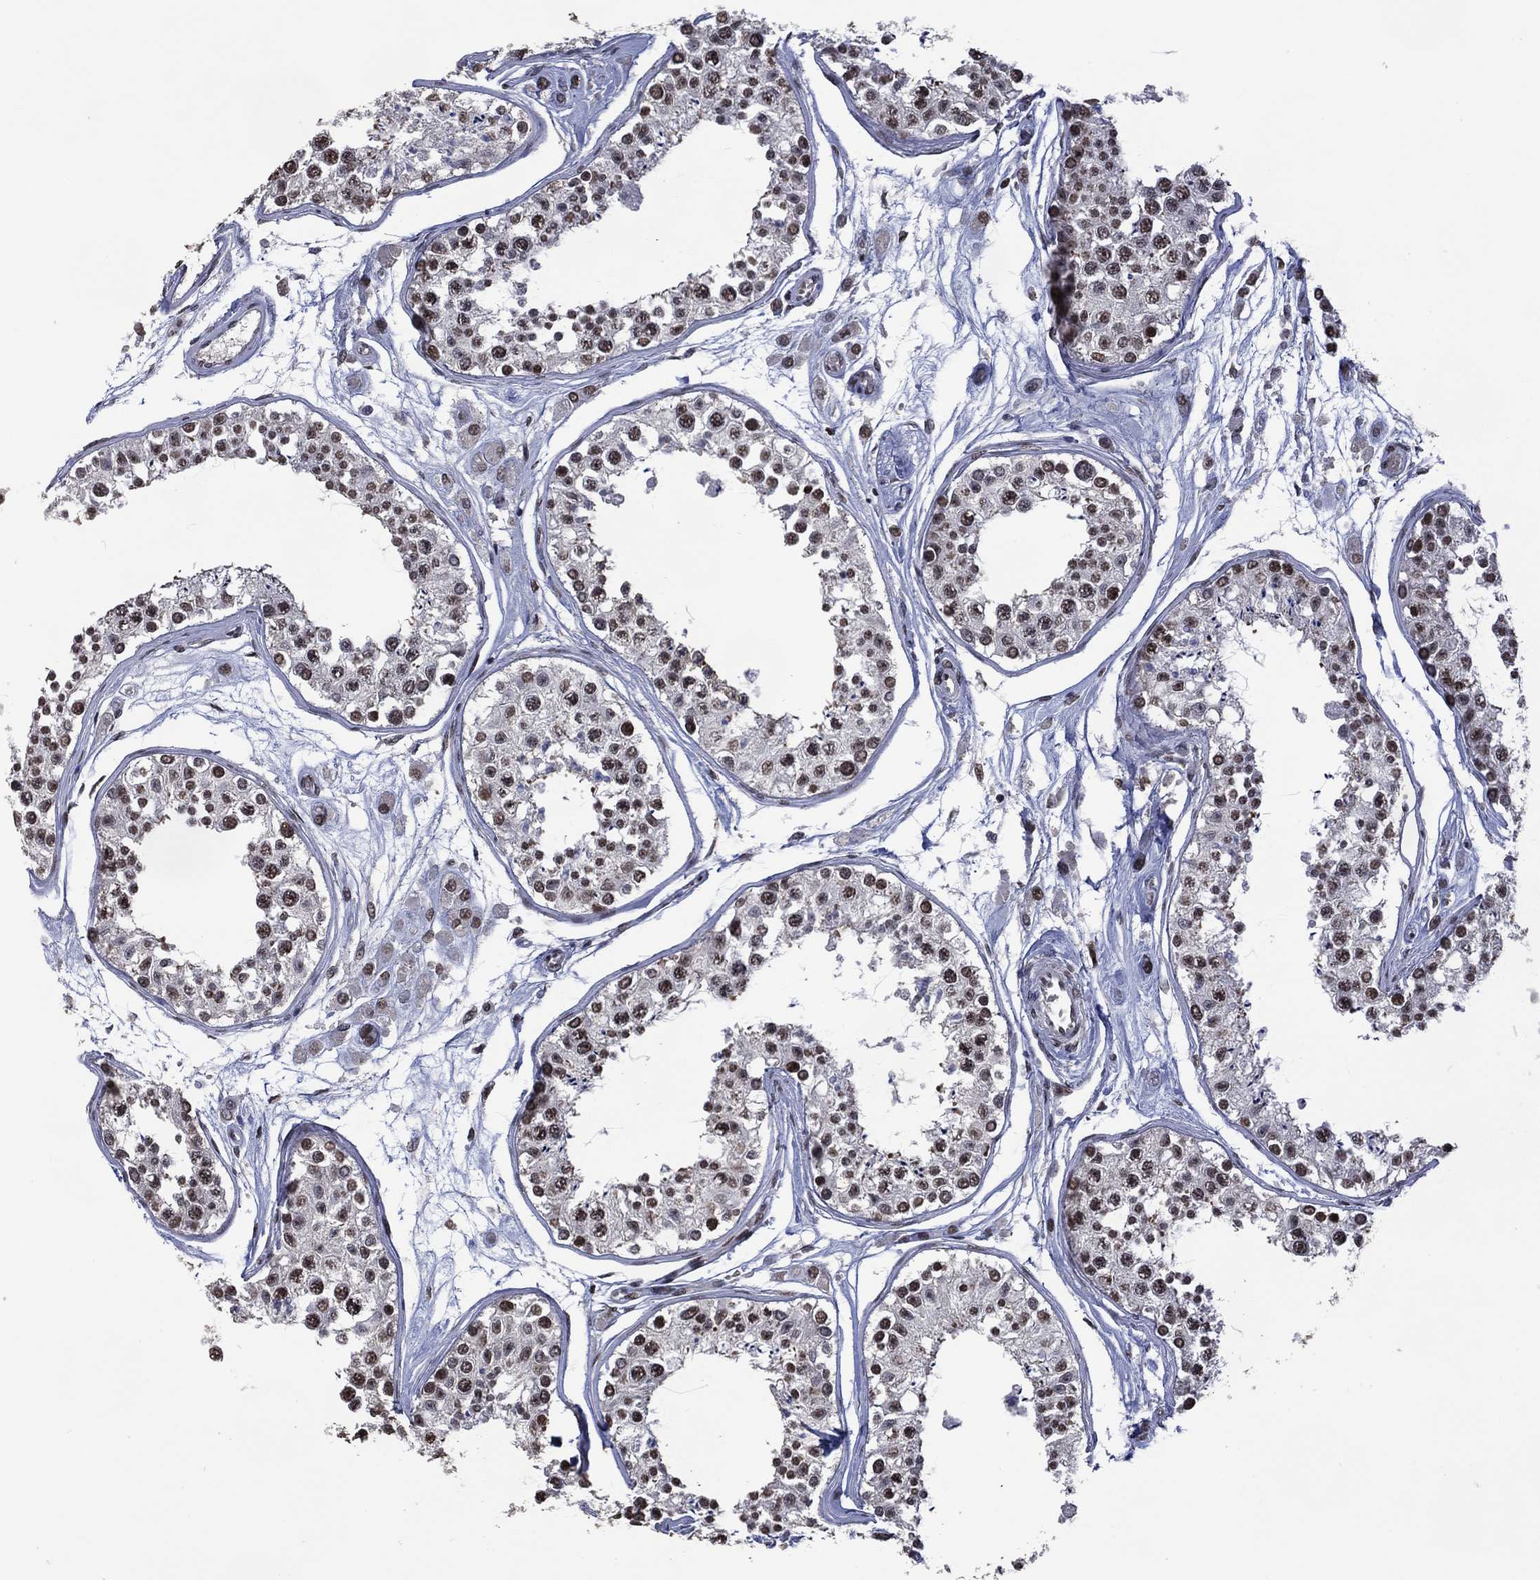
{"staining": {"intensity": "strong", "quantity": "<25%", "location": "nuclear"}, "tissue": "testis", "cell_type": "Cells in seminiferous ducts", "image_type": "normal", "snomed": [{"axis": "morphology", "description": "Normal tissue, NOS"}, {"axis": "topography", "description": "Testis"}], "caption": "Brown immunohistochemical staining in unremarkable human testis demonstrates strong nuclear positivity in approximately <25% of cells in seminiferous ducts.", "gene": "EHMT1", "patient": {"sex": "male", "age": 25}}